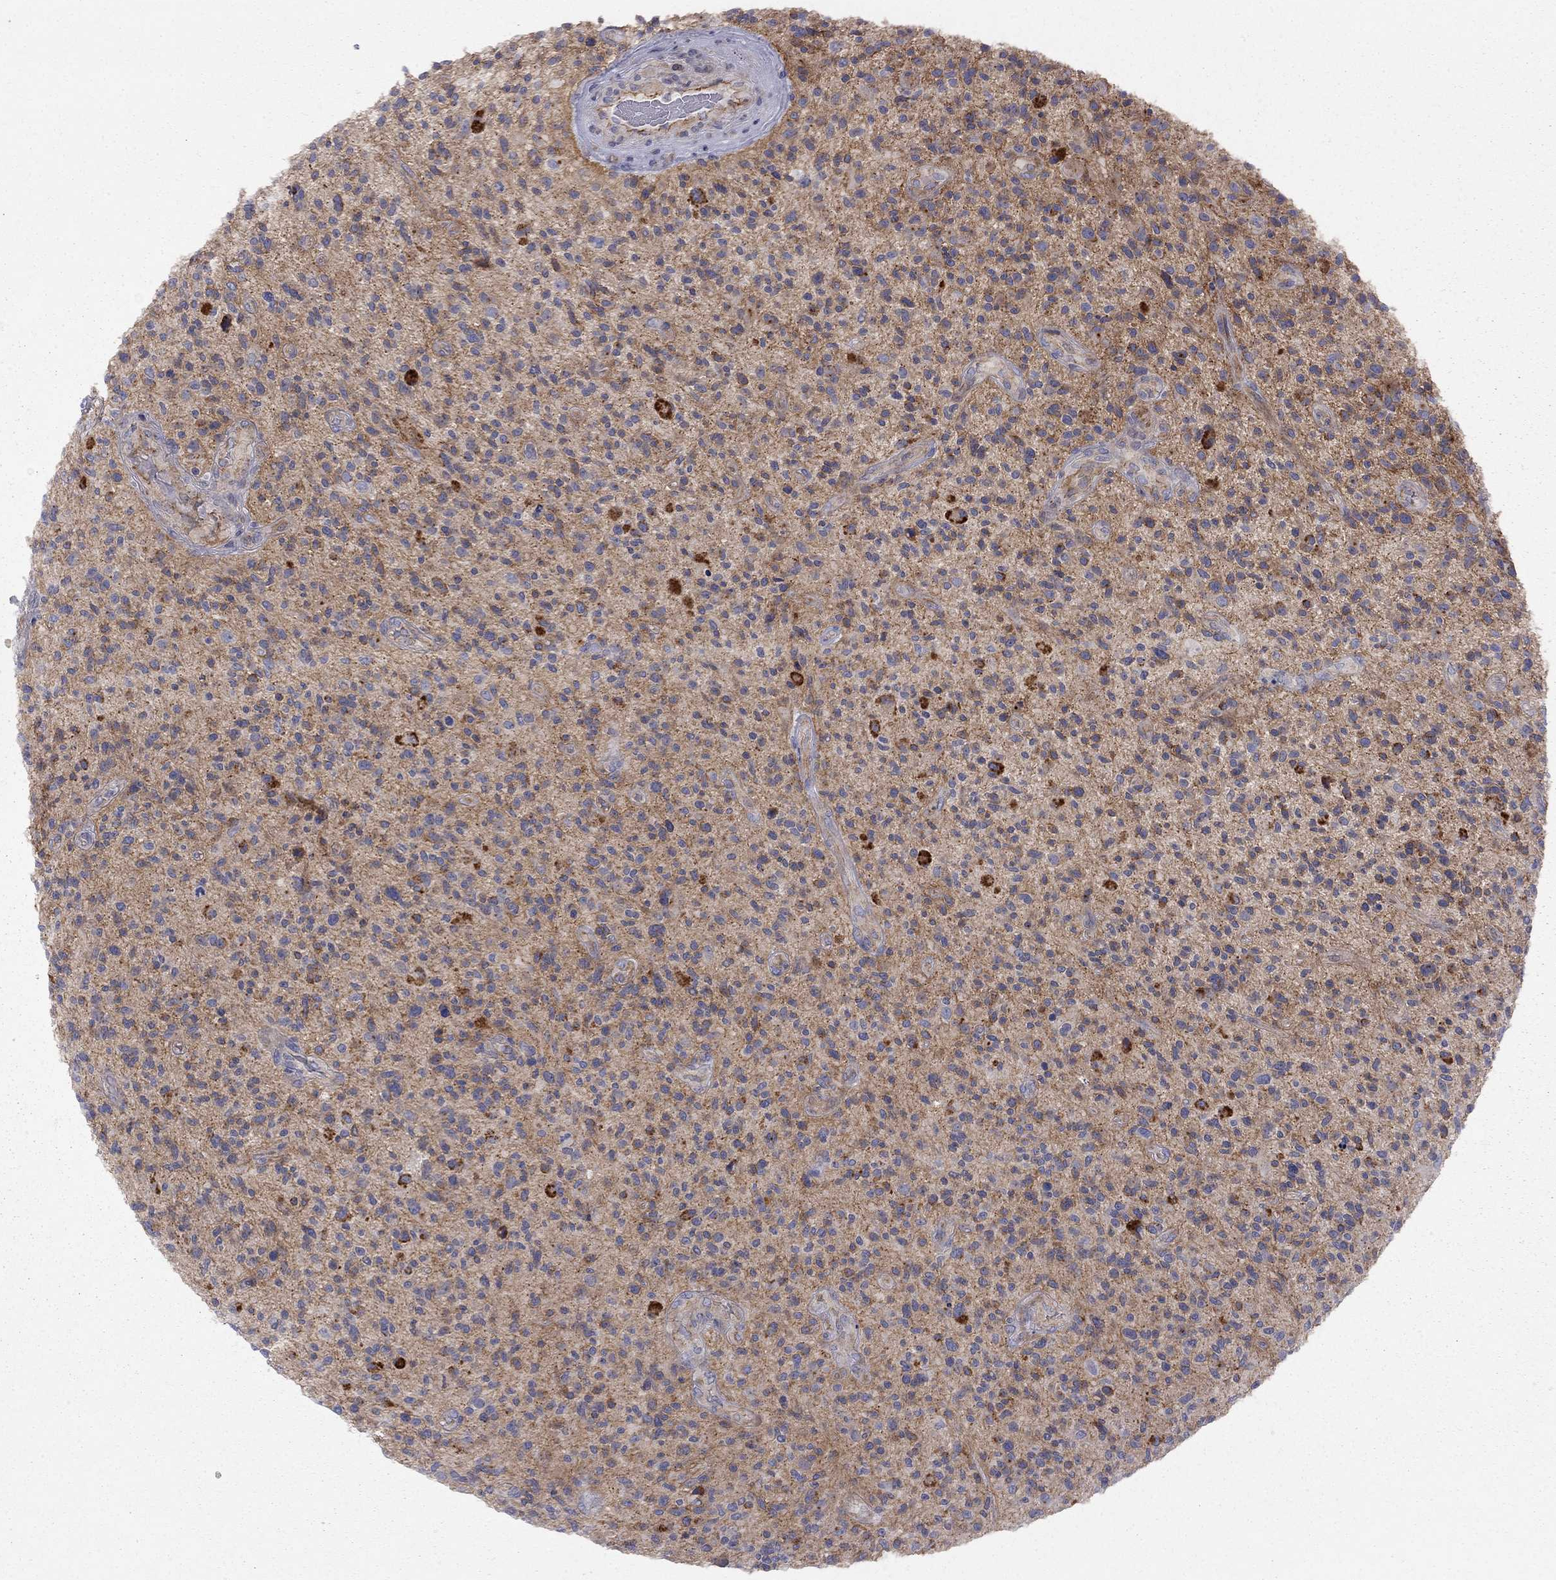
{"staining": {"intensity": "moderate", "quantity": "<25%", "location": "cytoplasmic/membranous"}, "tissue": "glioma", "cell_type": "Tumor cells", "image_type": "cancer", "snomed": [{"axis": "morphology", "description": "Glioma, malignant, High grade"}, {"axis": "topography", "description": "Brain"}], "caption": "This photomicrograph reveals immunohistochemistry staining of human high-grade glioma (malignant), with low moderate cytoplasmic/membranous positivity in approximately <25% of tumor cells.", "gene": "GPRC5B", "patient": {"sex": "male", "age": 47}}